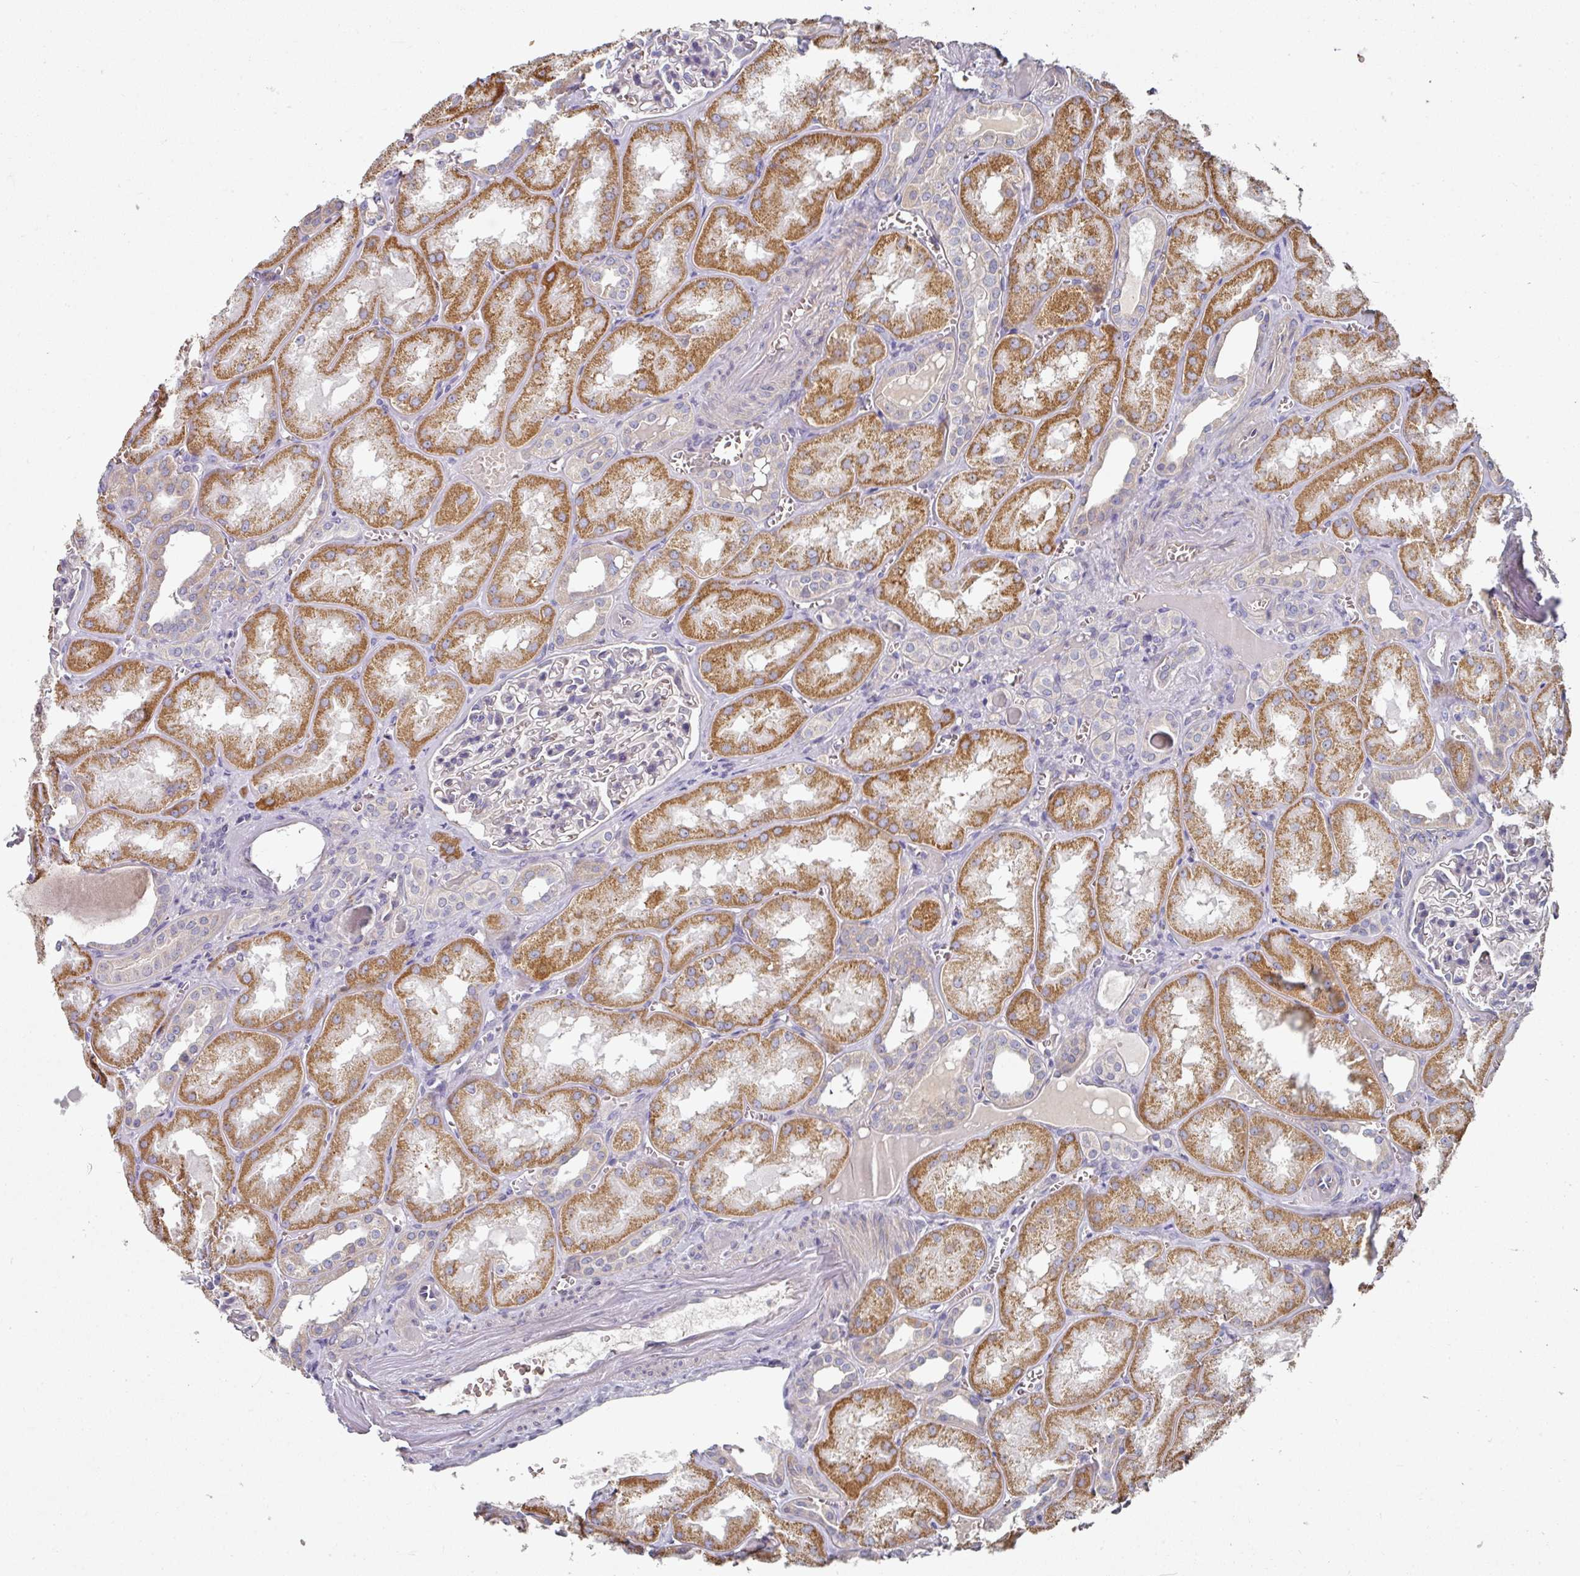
{"staining": {"intensity": "negative", "quantity": "none", "location": "none"}, "tissue": "kidney", "cell_type": "Cells in glomeruli", "image_type": "normal", "snomed": [{"axis": "morphology", "description": "Normal tissue, NOS"}, {"axis": "topography", "description": "Kidney"}], "caption": "Kidney stained for a protein using immunohistochemistry (IHC) reveals no expression cells in glomeruli.", "gene": "PYROXD2", "patient": {"sex": "male", "age": 61}}